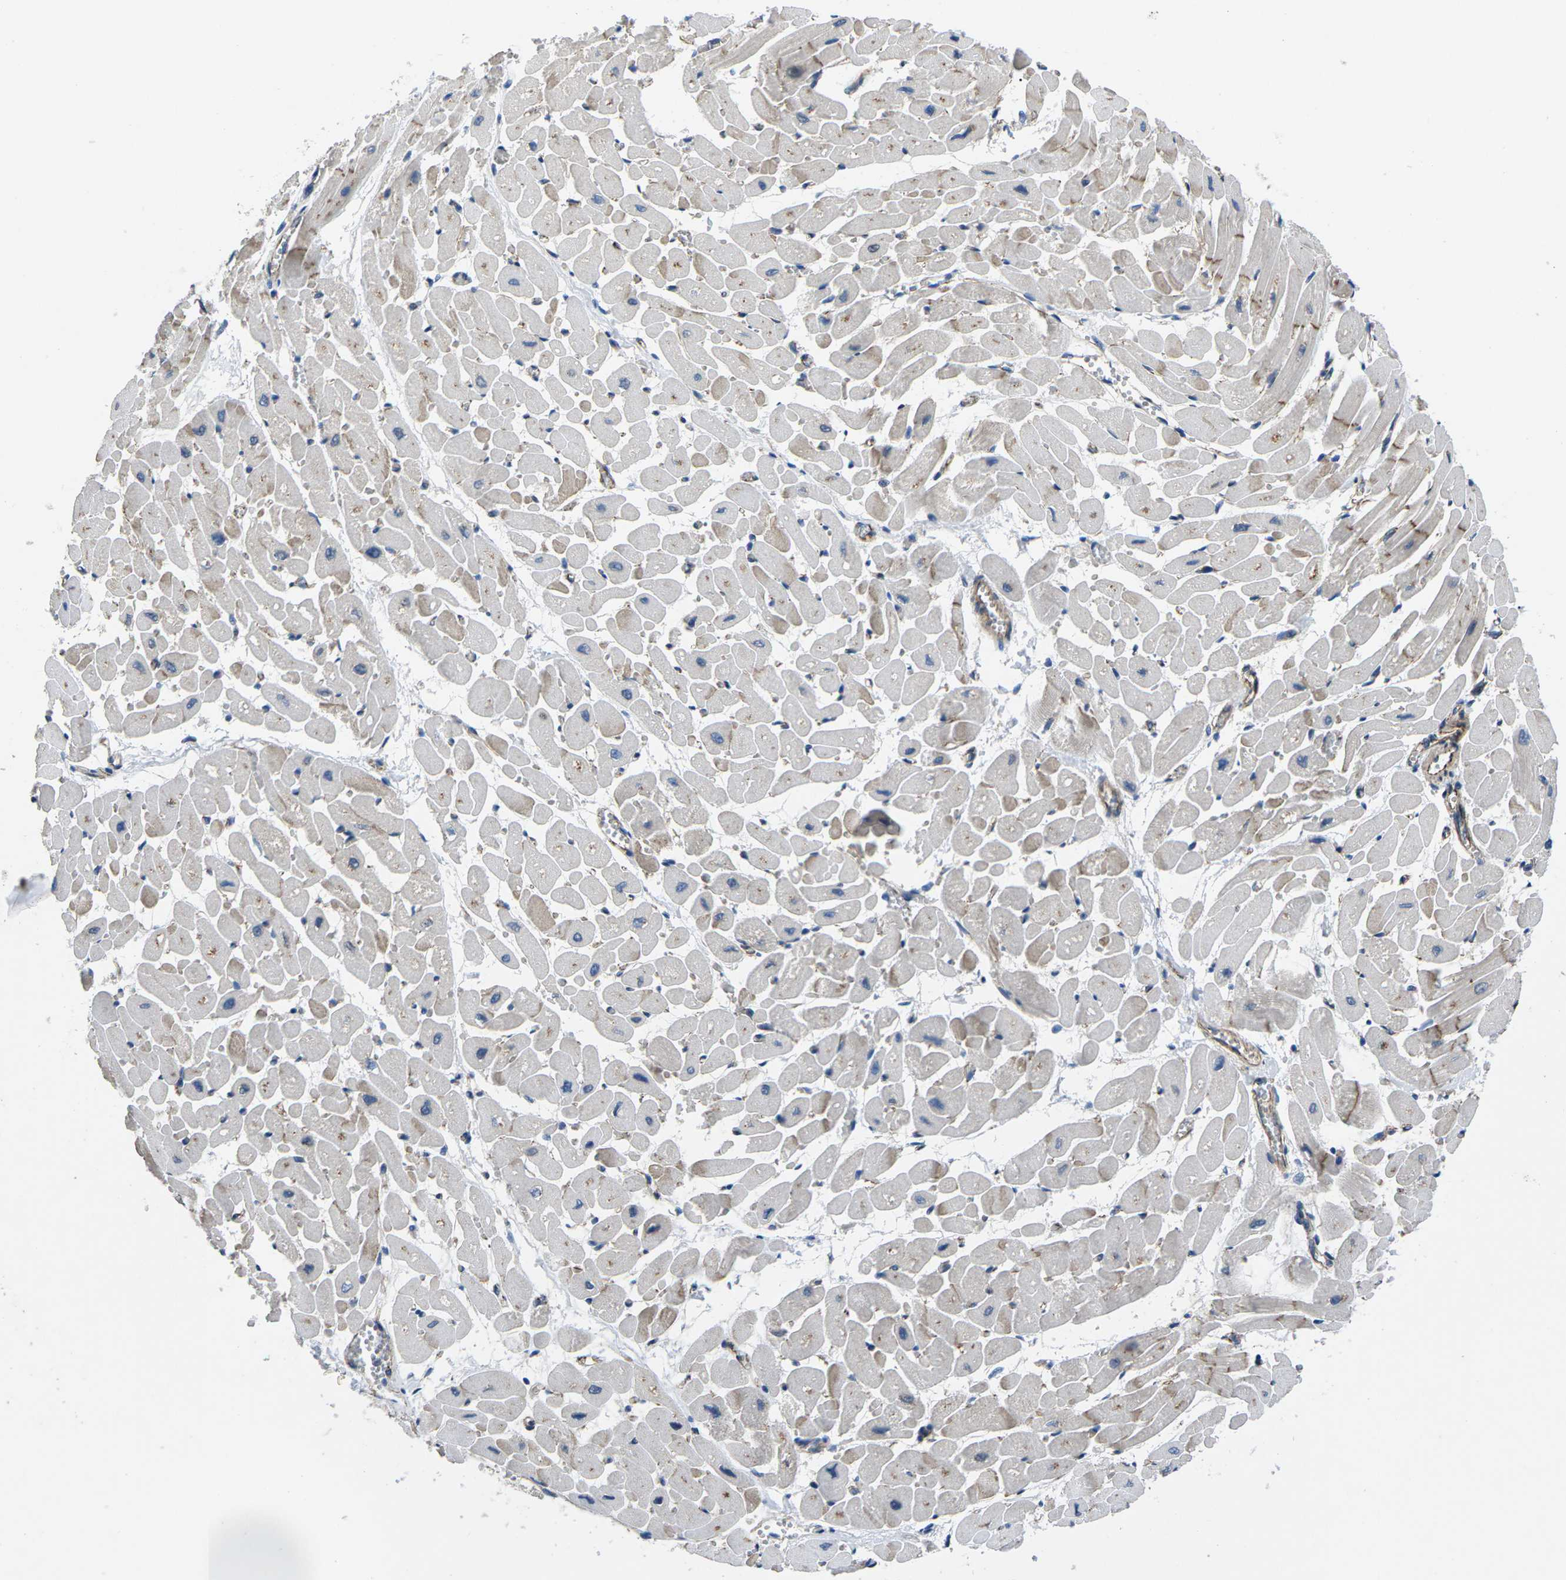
{"staining": {"intensity": "moderate", "quantity": "<25%", "location": "cytoplasmic/membranous"}, "tissue": "heart muscle", "cell_type": "Cardiomyocytes", "image_type": "normal", "snomed": [{"axis": "morphology", "description": "Normal tissue, NOS"}, {"axis": "topography", "description": "Heart"}], "caption": "Moderate cytoplasmic/membranous positivity for a protein is present in about <25% of cardiomyocytes of normal heart muscle using immunohistochemistry.", "gene": "CTNND1", "patient": {"sex": "male", "age": 45}}